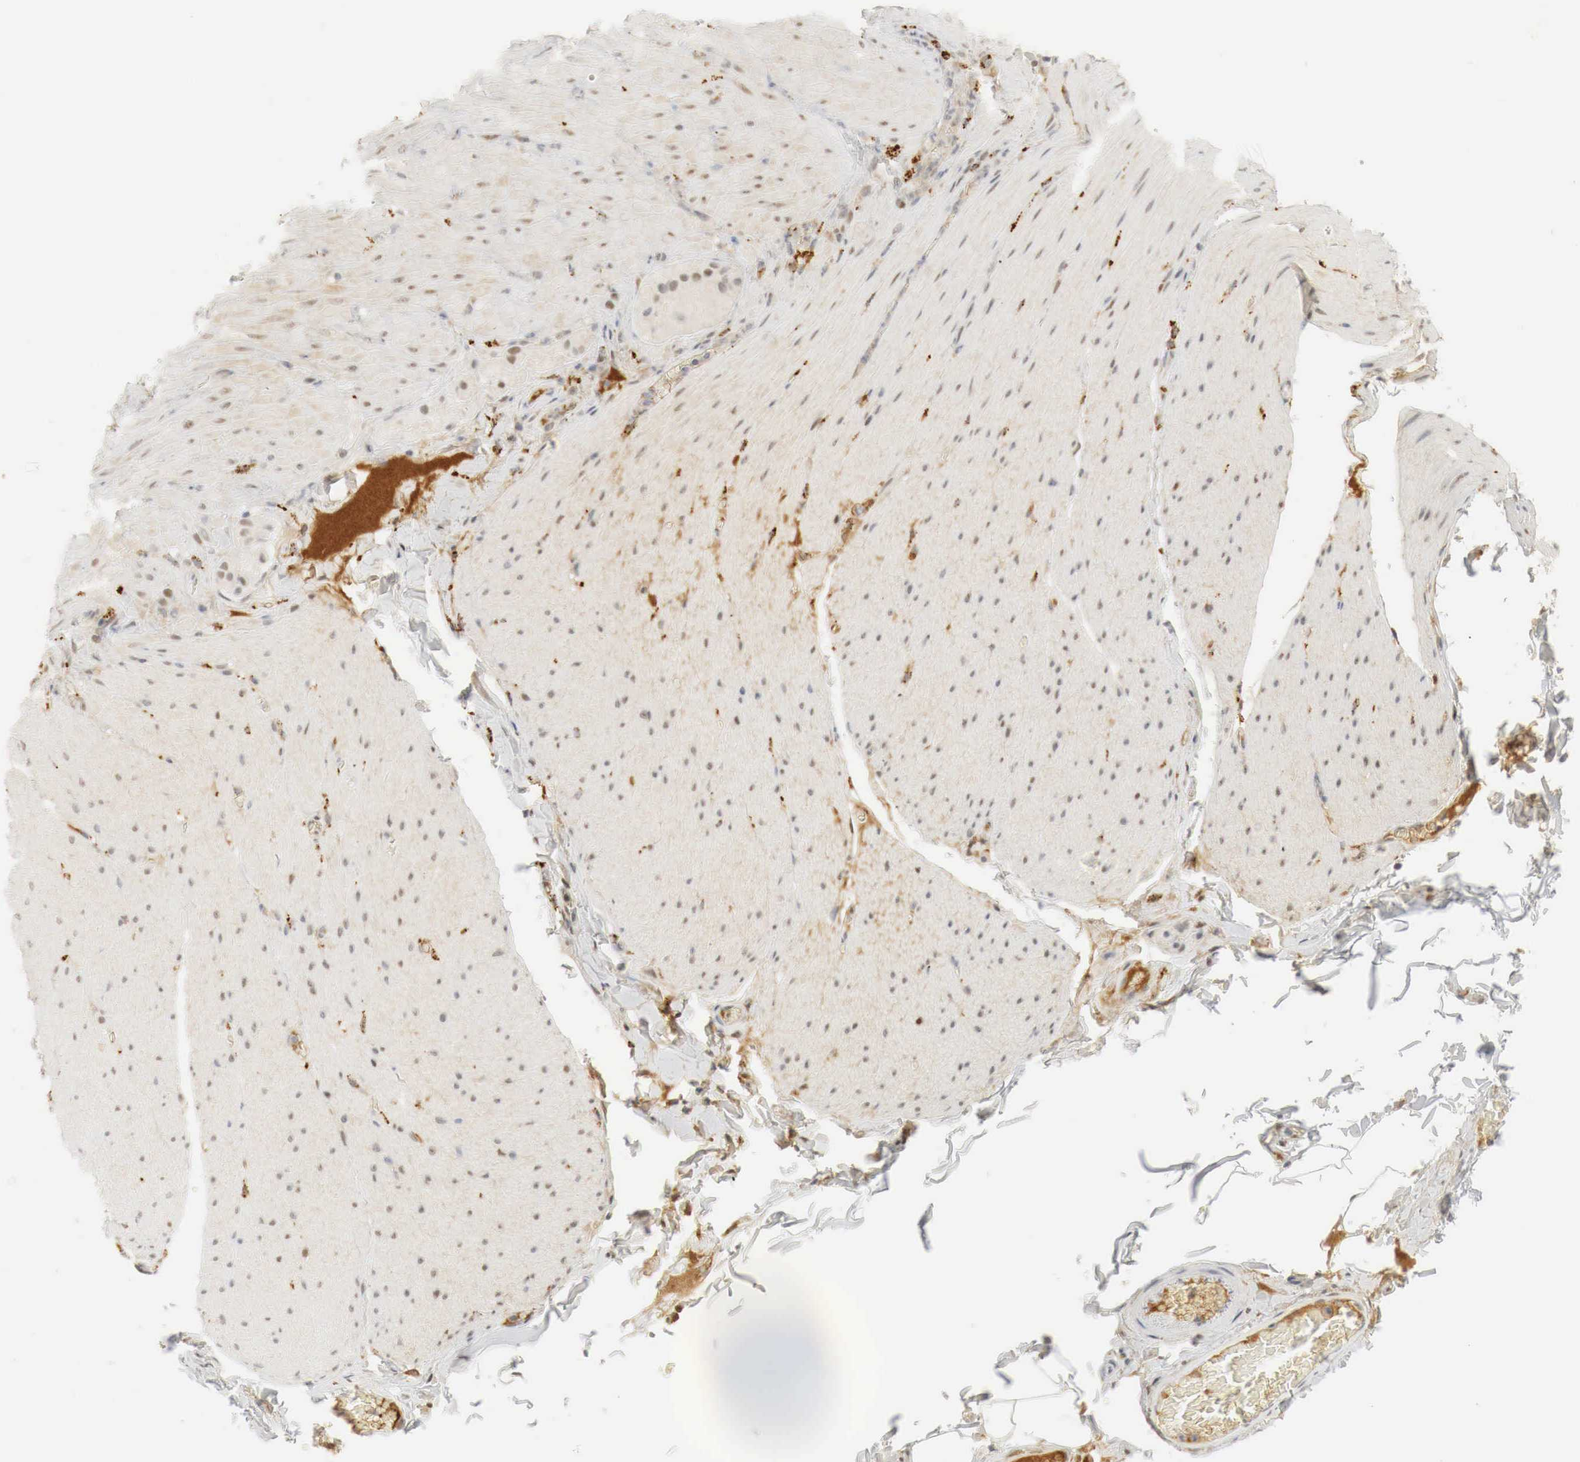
{"staining": {"intensity": "weak", "quantity": "<25%", "location": "nuclear"}, "tissue": "smooth muscle", "cell_type": "Smooth muscle cells", "image_type": "normal", "snomed": [{"axis": "morphology", "description": "Normal tissue, NOS"}, {"axis": "topography", "description": "Duodenum"}], "caption": "Immunohistochemical staining of benign human smooth muscle demonstrates no significant staining in smooth muscle cells.", "gene": "MYC", "patient": {"sex": "male", "age": 63}}